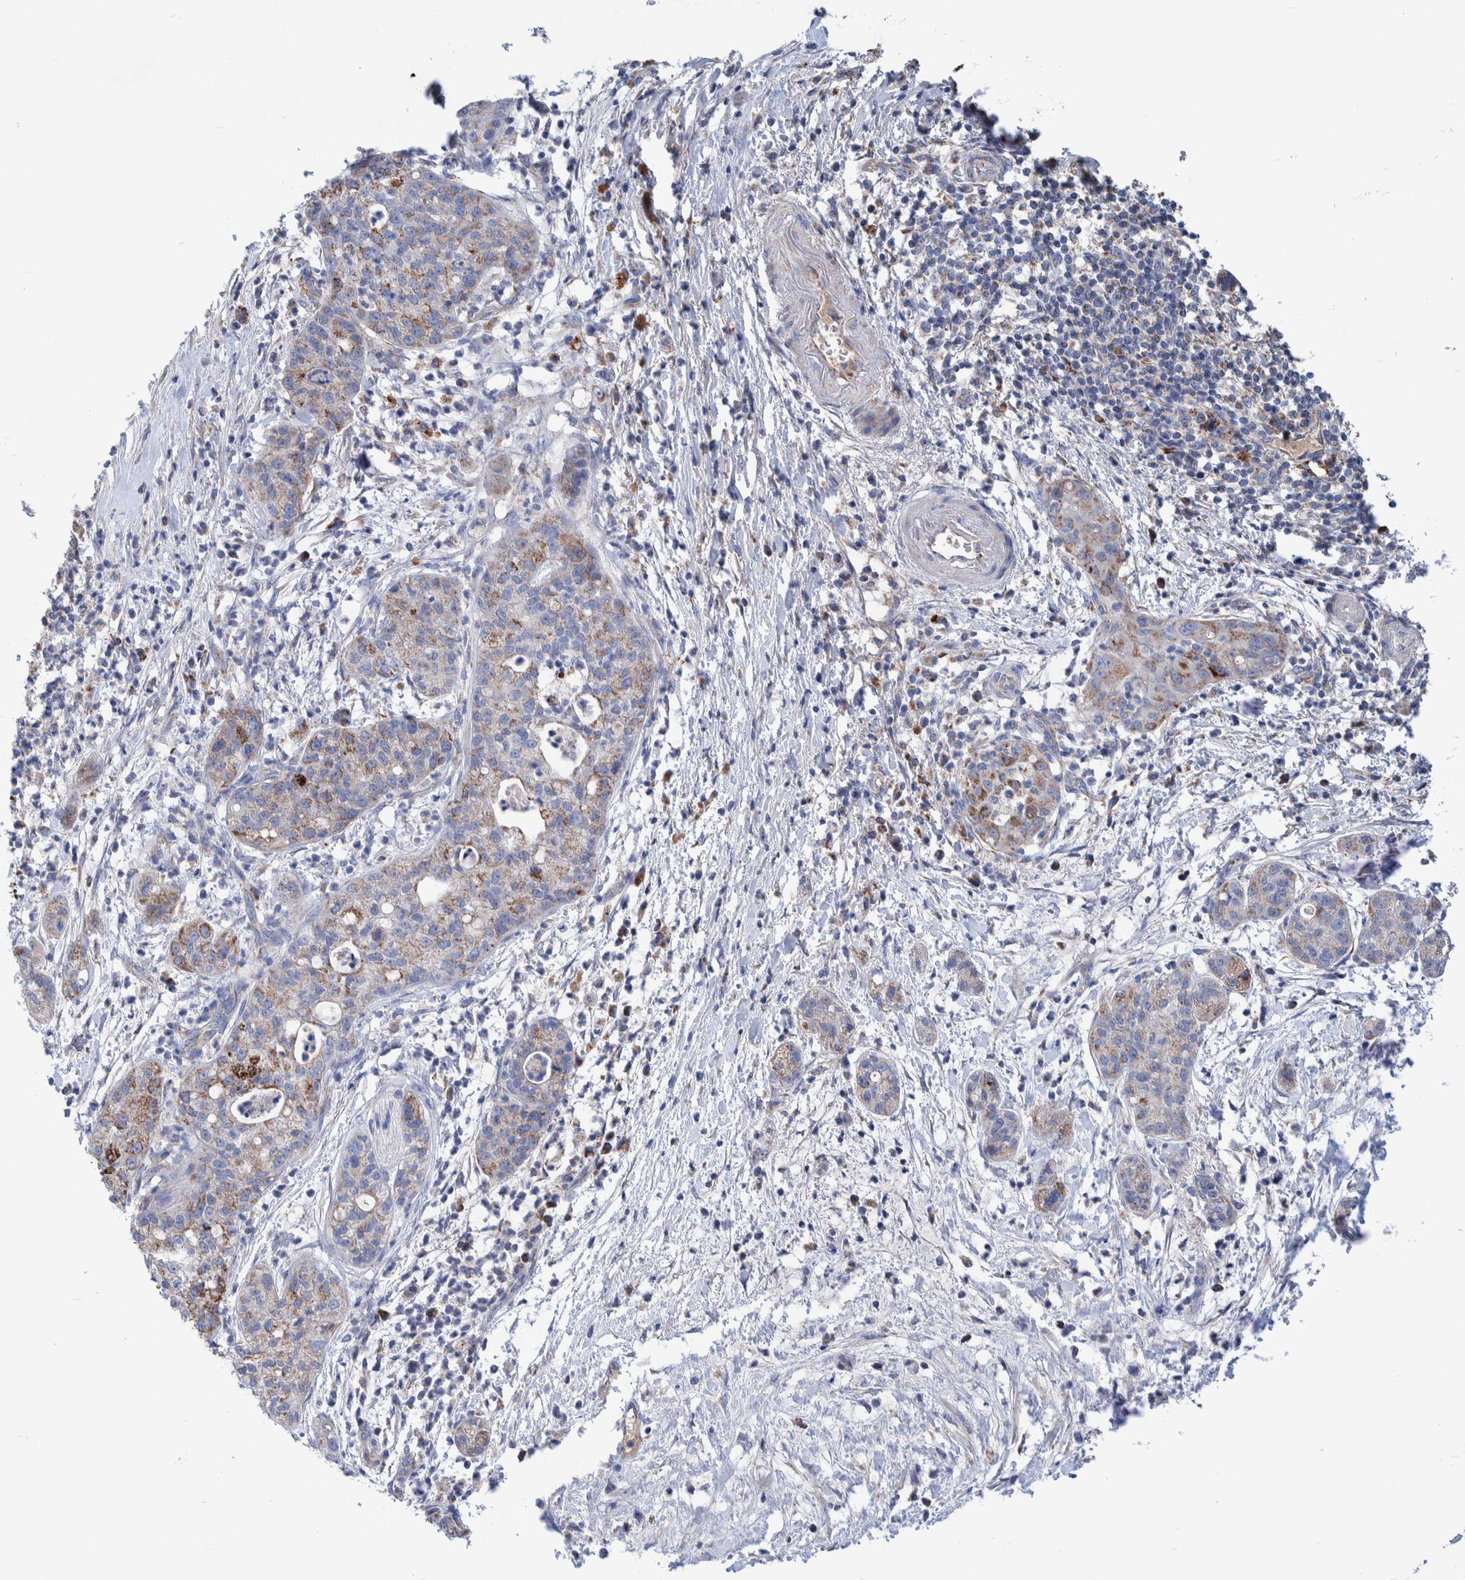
{"staining": {"intensity": "moderate", "quantity": ">75%", "location": "cytoplasmic/membranous"}, "tissue": "pancreatic cancer", "cell_type": "Tumor cells", "image_type": "cancer", "snomed": [{"axis": "morphology", "description": "Adenocarcinoma, NOS"}, {"axis": "topography", "description": "Pancreas"}], "caption": "This is a photomicrograph of IHC staining of pancreatic adenocarcinoma, which shows moderate staining in the cytoplasmic/membranous of tumor cells.", "gene": "DECR1", "patient": {"sex": "female", "age": 78}}